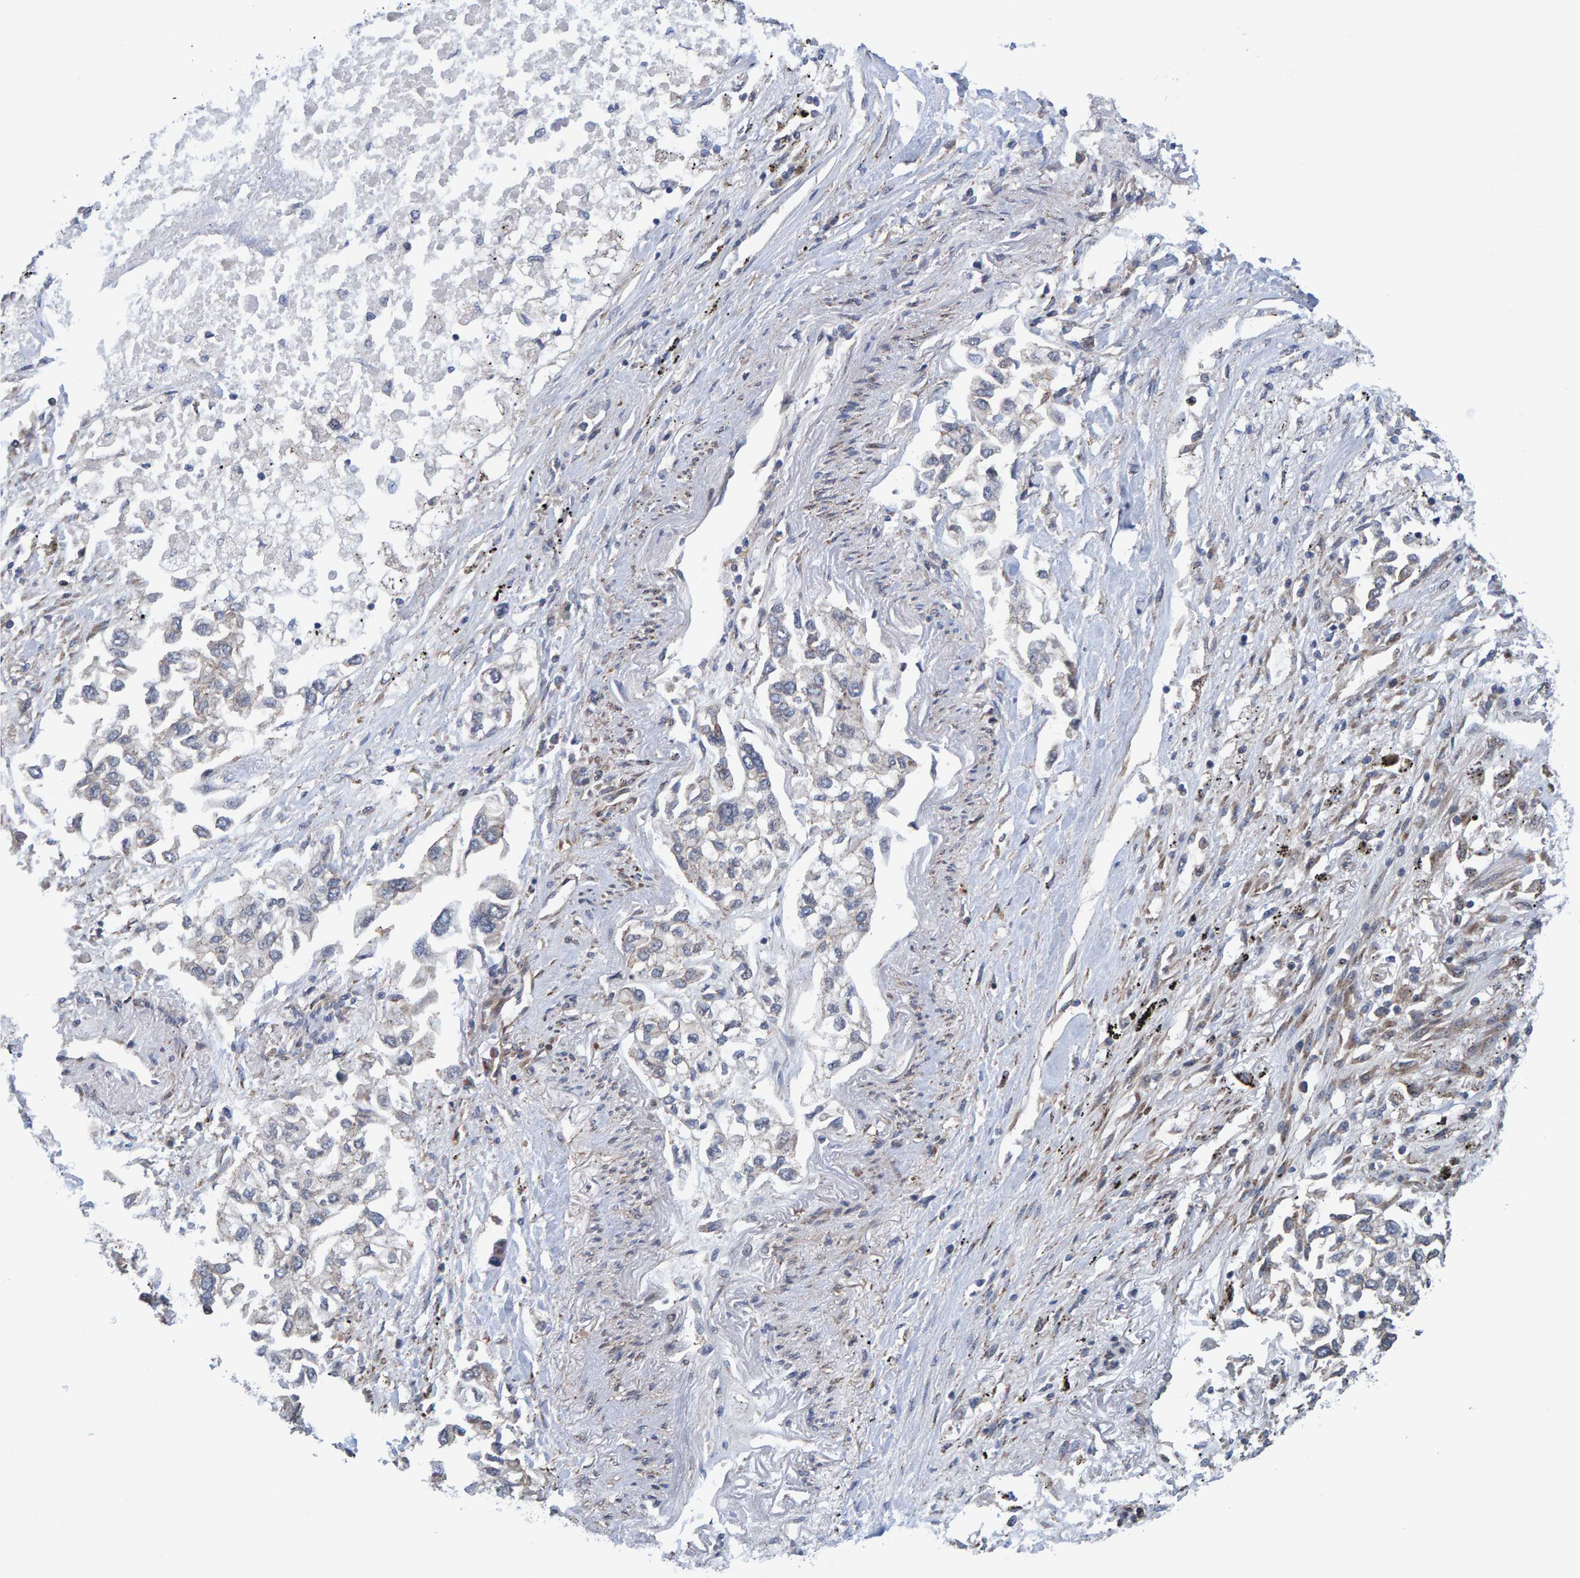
{"staining": {"intensity": "weak", "quantity": "<25%", "location": "cytoplasmic/membranous"}, "tissue": "lung cancer", "cell_type": "Tumor cells", "image_type": "cancer", "snomed": [{"axis": "morphology", "description": "Inflammation, NOS"}, {"axis": "morphology", "description": "Adenocarcinoma, NOS"}, {"axis": "topography", "description": "Lung"}], "caption": "Lung cancer (adenocarcinoma) was stained to show a protein in brown. There is no significant staining in tumor cells.", "gene": "SCRN2", "patient": {"sex": "male", "age": 63}}